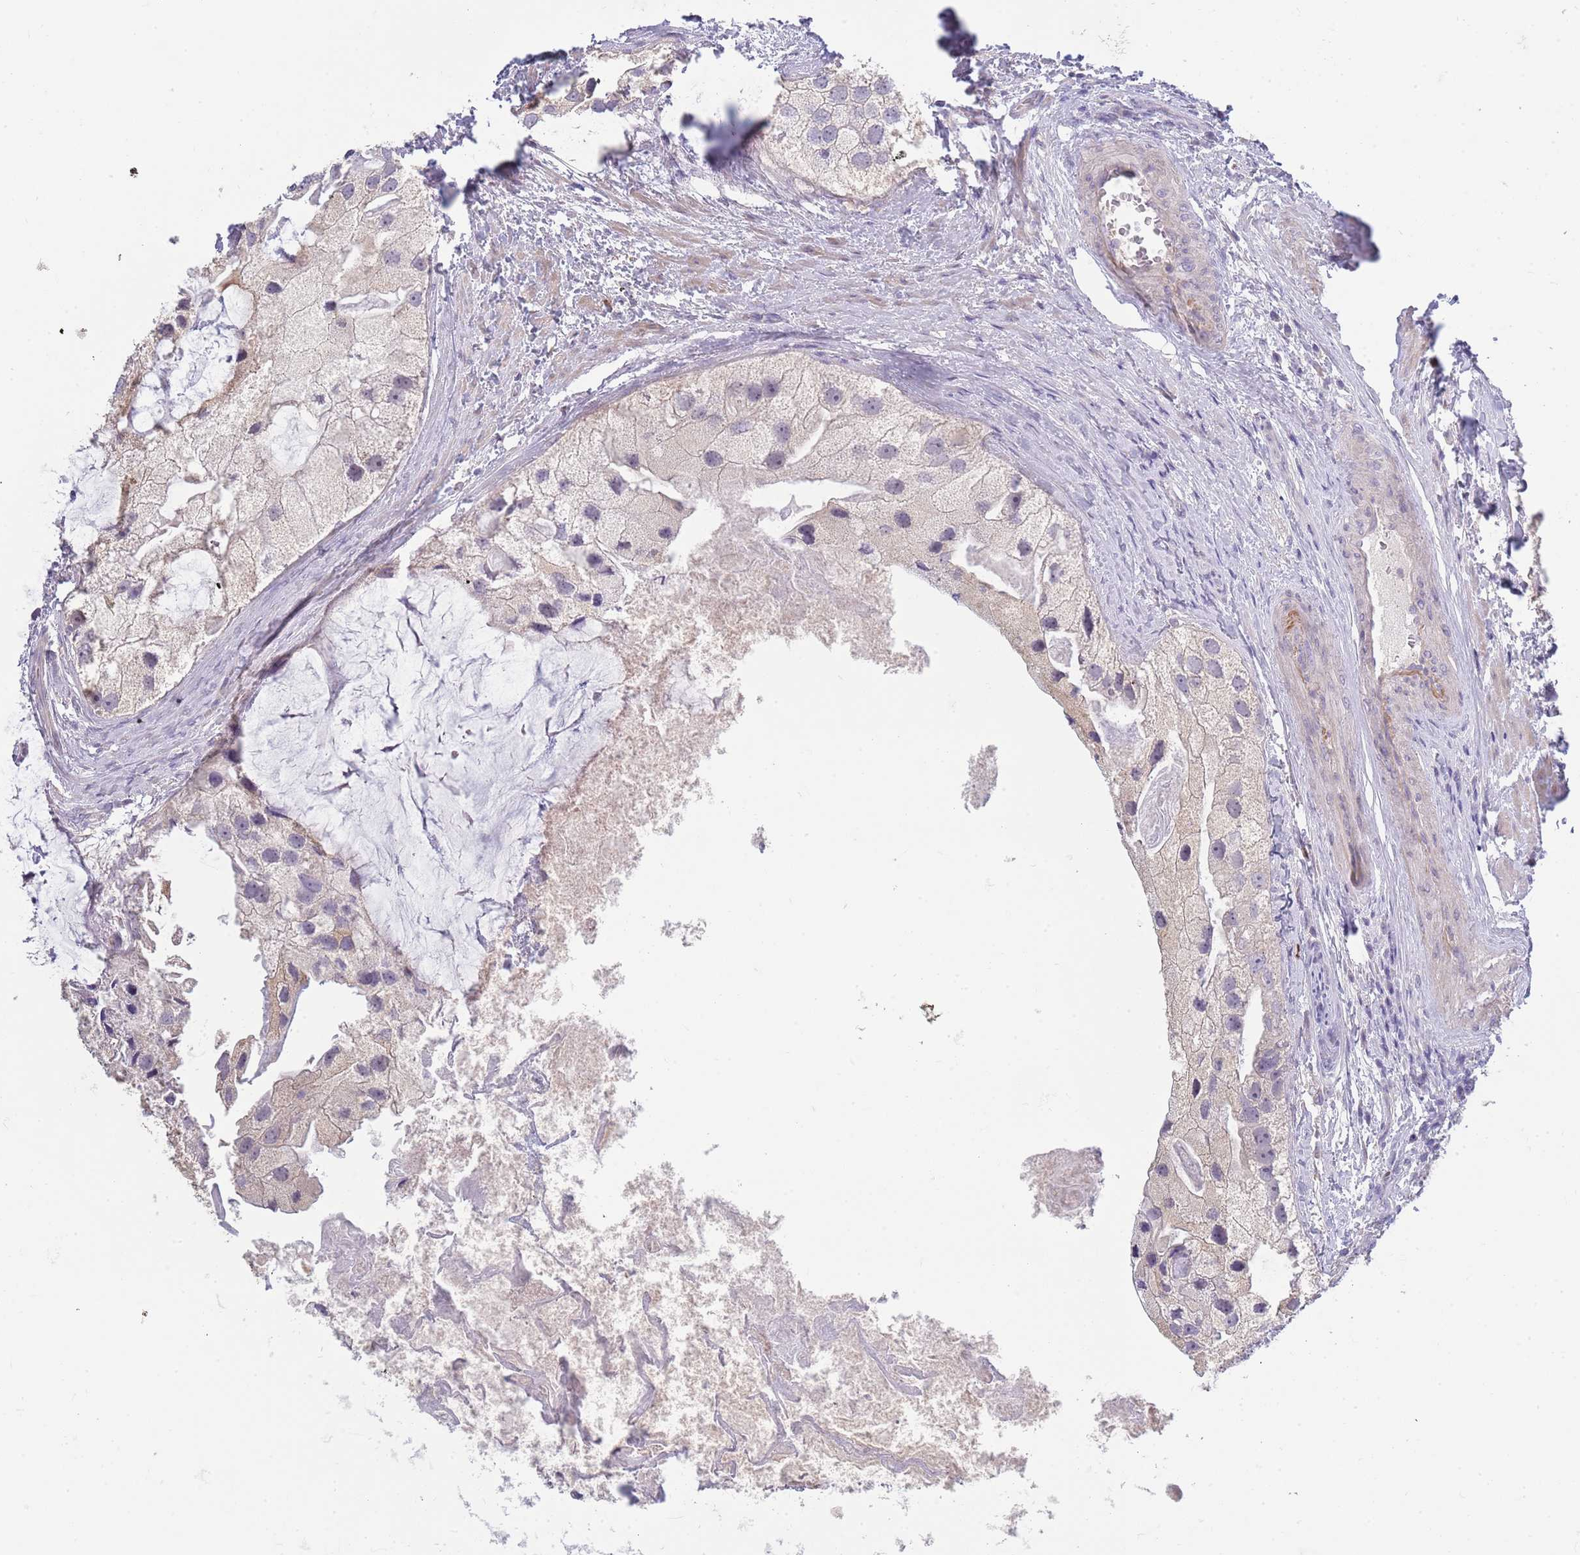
{"staining": {"intensity": "negative", "quantity": "none", "location": "none"}, "tissue": "prostate cancer", "cell_type": "Tumor cells", "image_type": "cancer", "snomed": [{"axis": "morphology", "description": "Adenocarcinoma, High grade"}, {"axis": "topography", "description": "Prostate"}], "caption": "This is an IHC image of prostate cancer. There is no staining in tumor cells.", "gene": "PIMREG", "patient": {"sex": "male", "age": 62}}